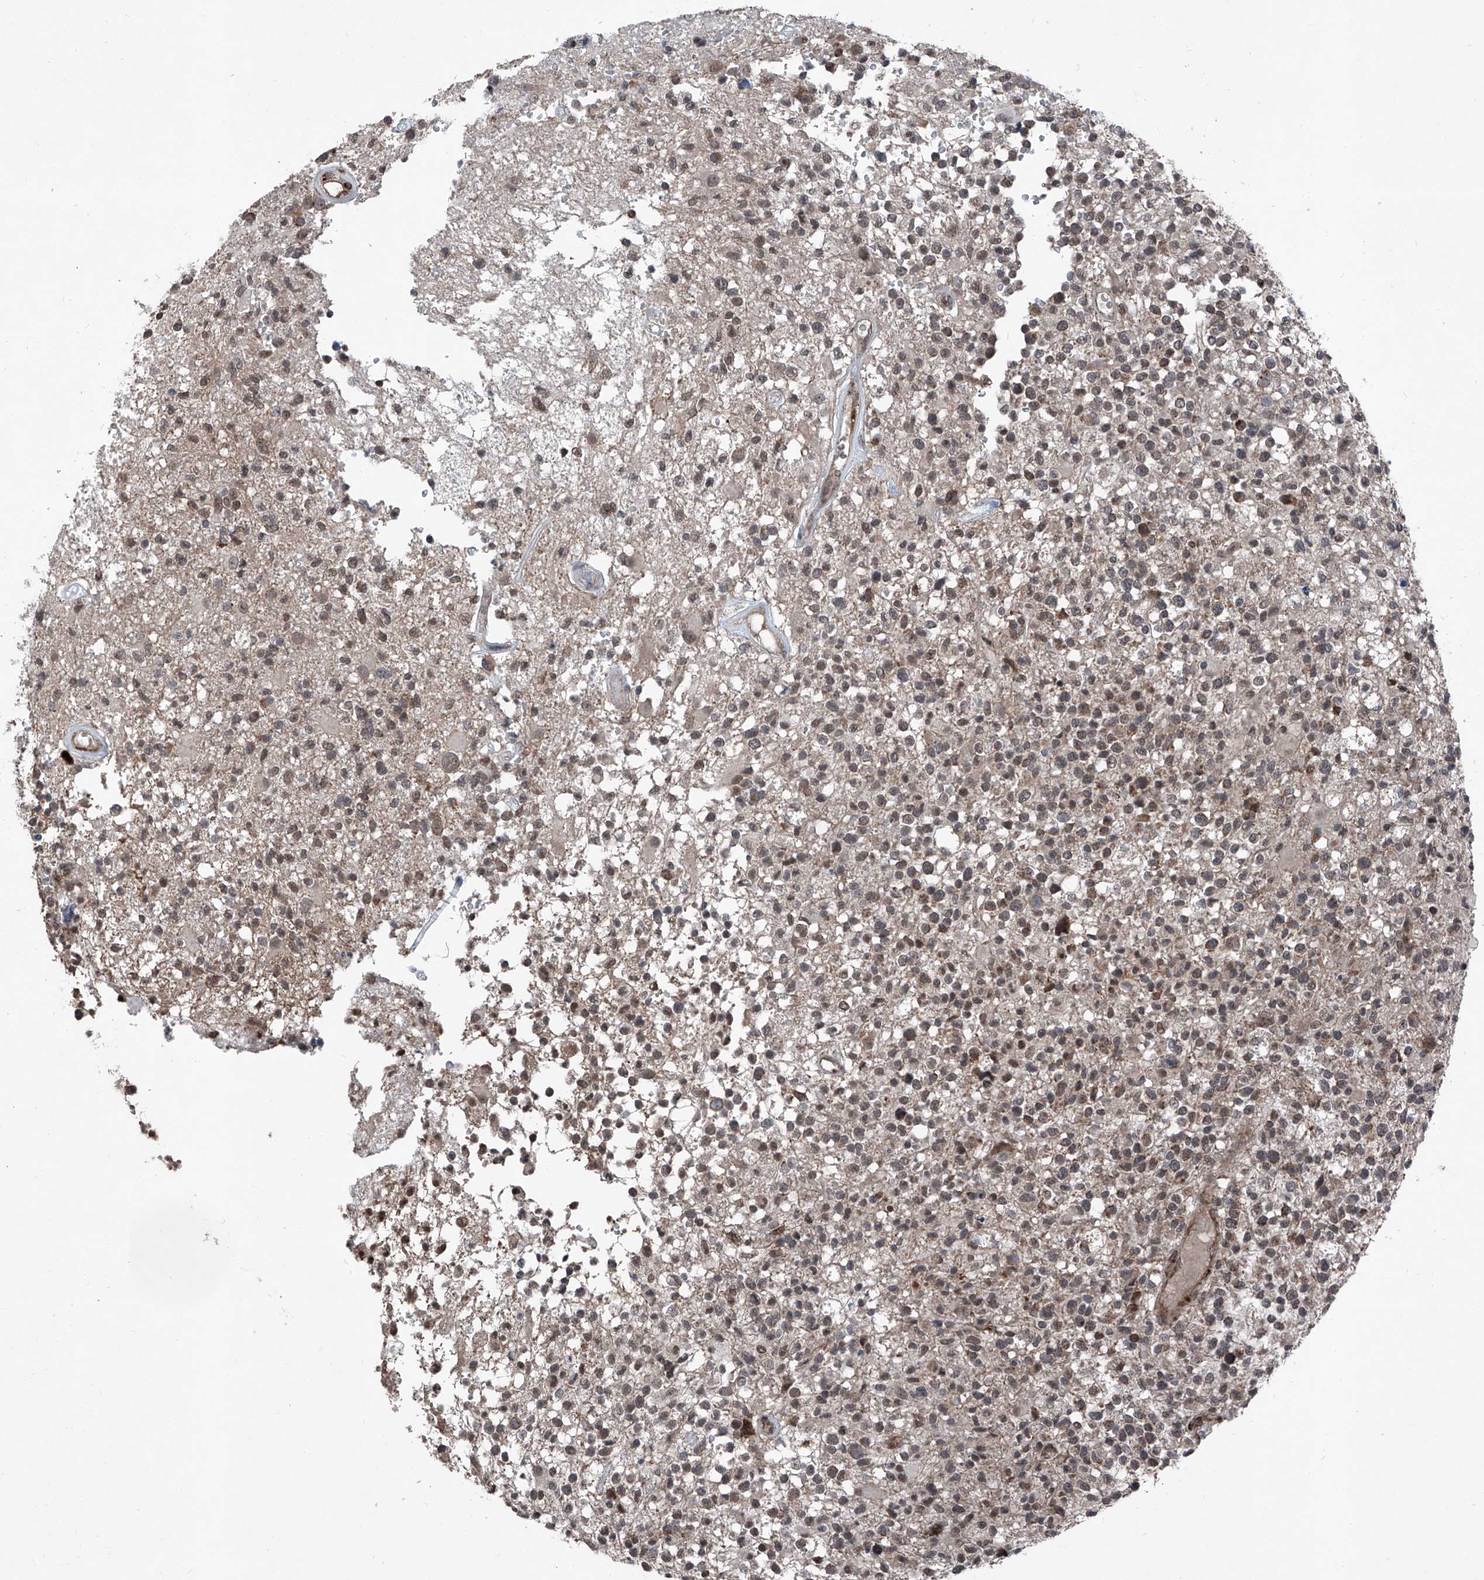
{"staining": {"intensity": "negative", "quantity": "none", "location": "none"}, "tissue": "glioma", "cell_type": "Tumor cells", "image_type": "cancer", "snomed": [{"axis": "morphology", "description": "Glioma, malignant, High grade"}, {"axis": "morphology", "description": "Glioblastoma, NOS"}, {"axis": "topography", "description": "Brain"}], "caption": "High power microscopy image of an IHC micrograph of glioblastoma, revealing no significant expression in tumor cells. Nuclei are stained in blue.", "gene": "COA7", "patient": {"sex": "male", "age": 60}}